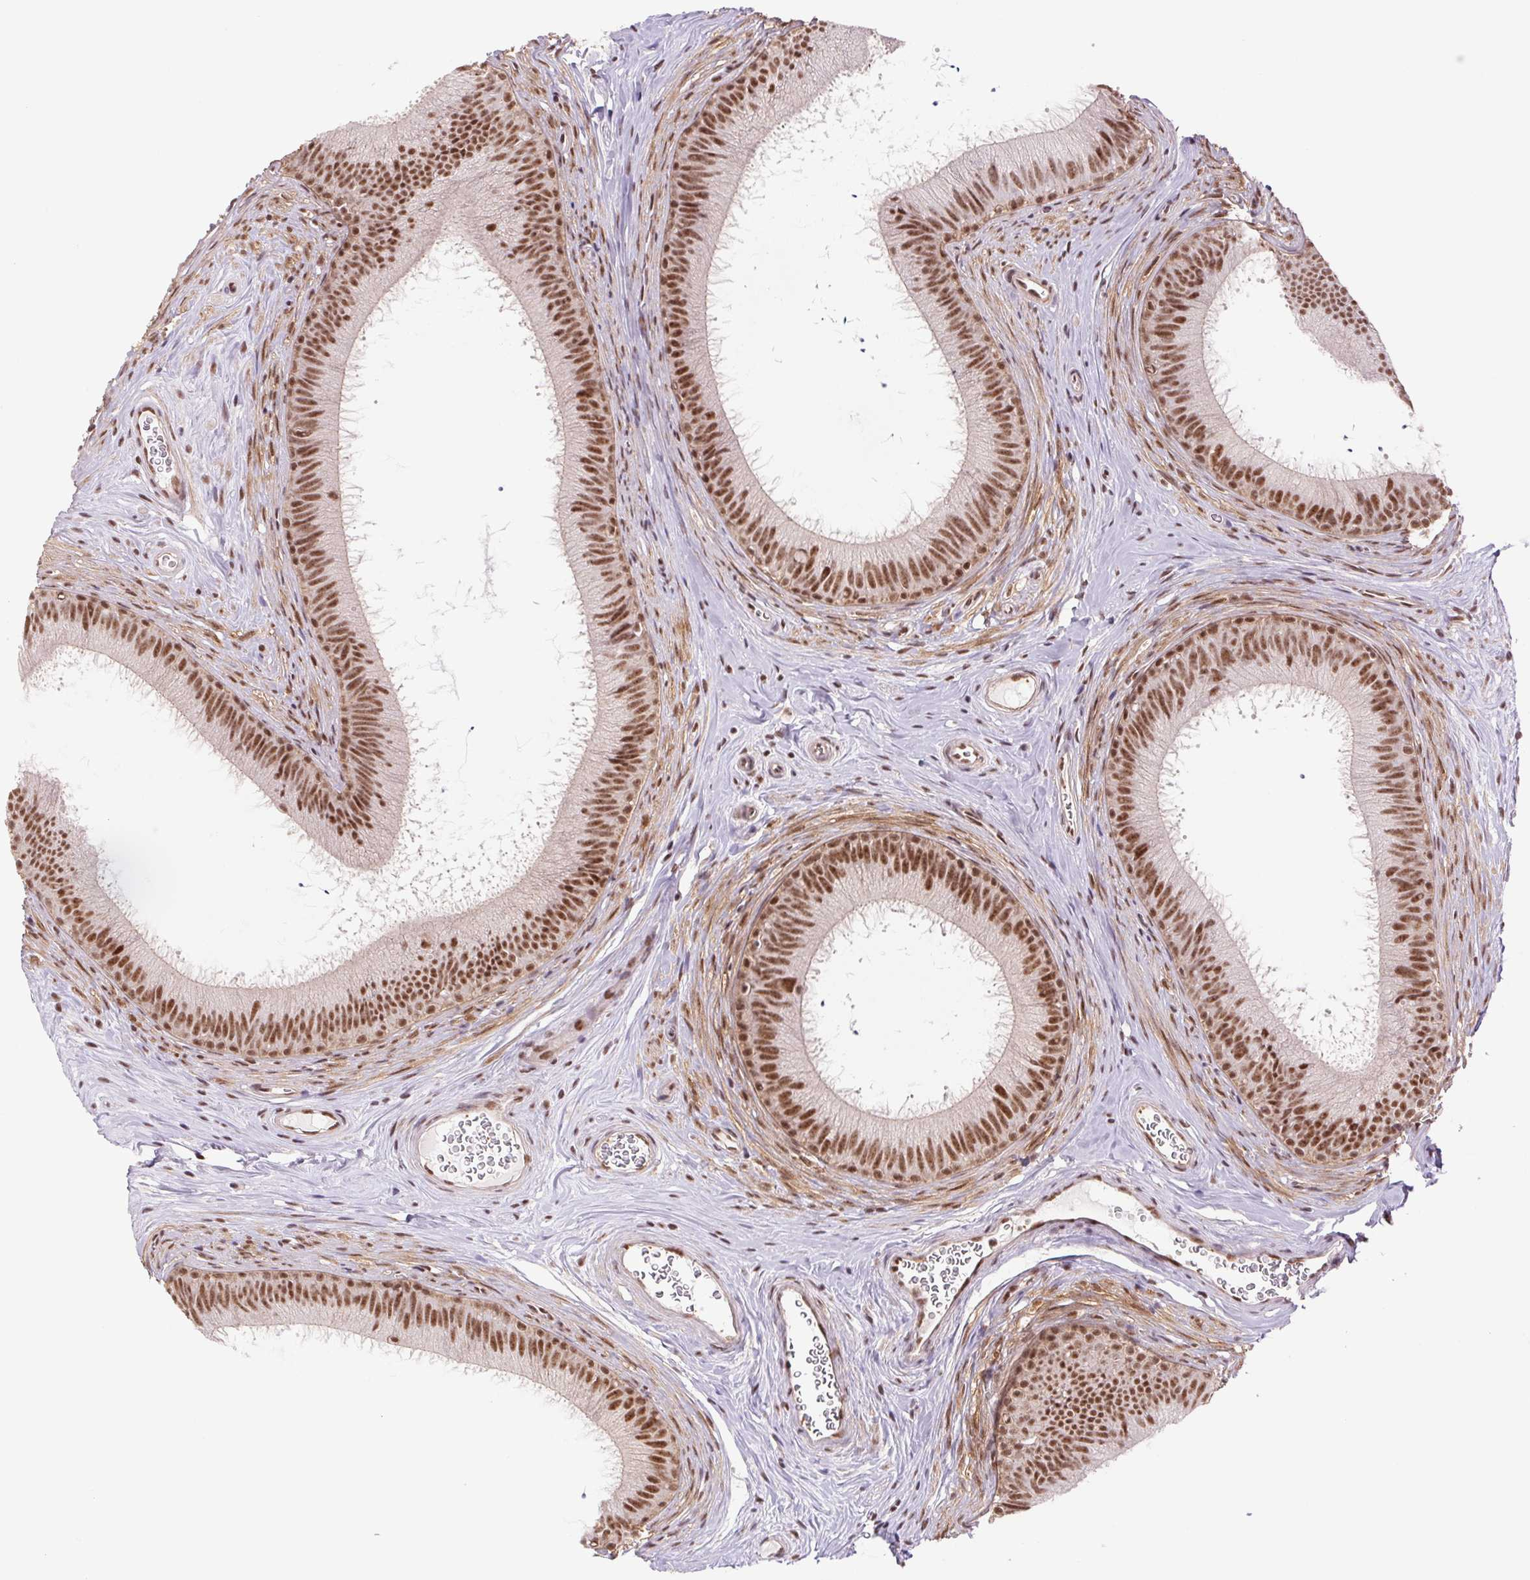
{"staining": {"intensity": "strong", "quantity": ">75%", "location": "nuclear"}, "tissue": "epididymis", "cell_type": "Glandular cells", "image_type": "normal", "snomed": [{"axis": "morphology", "description": "Normal tissue, NOS"}, {"axis": "topography", "description": "Epididymis"}], "caption": "High-power microscopy captured an IHC histopathology image of unremarkable epididymis, revealing strong nuclear positivity in approximately >75% of glandular cells. (Stains: DAB in brown, nuclei in blue, Microscopy: brightfield microscopy at high magnification).", "gene": "CWC25", "patient": {"sex": "male", "age": 24}}